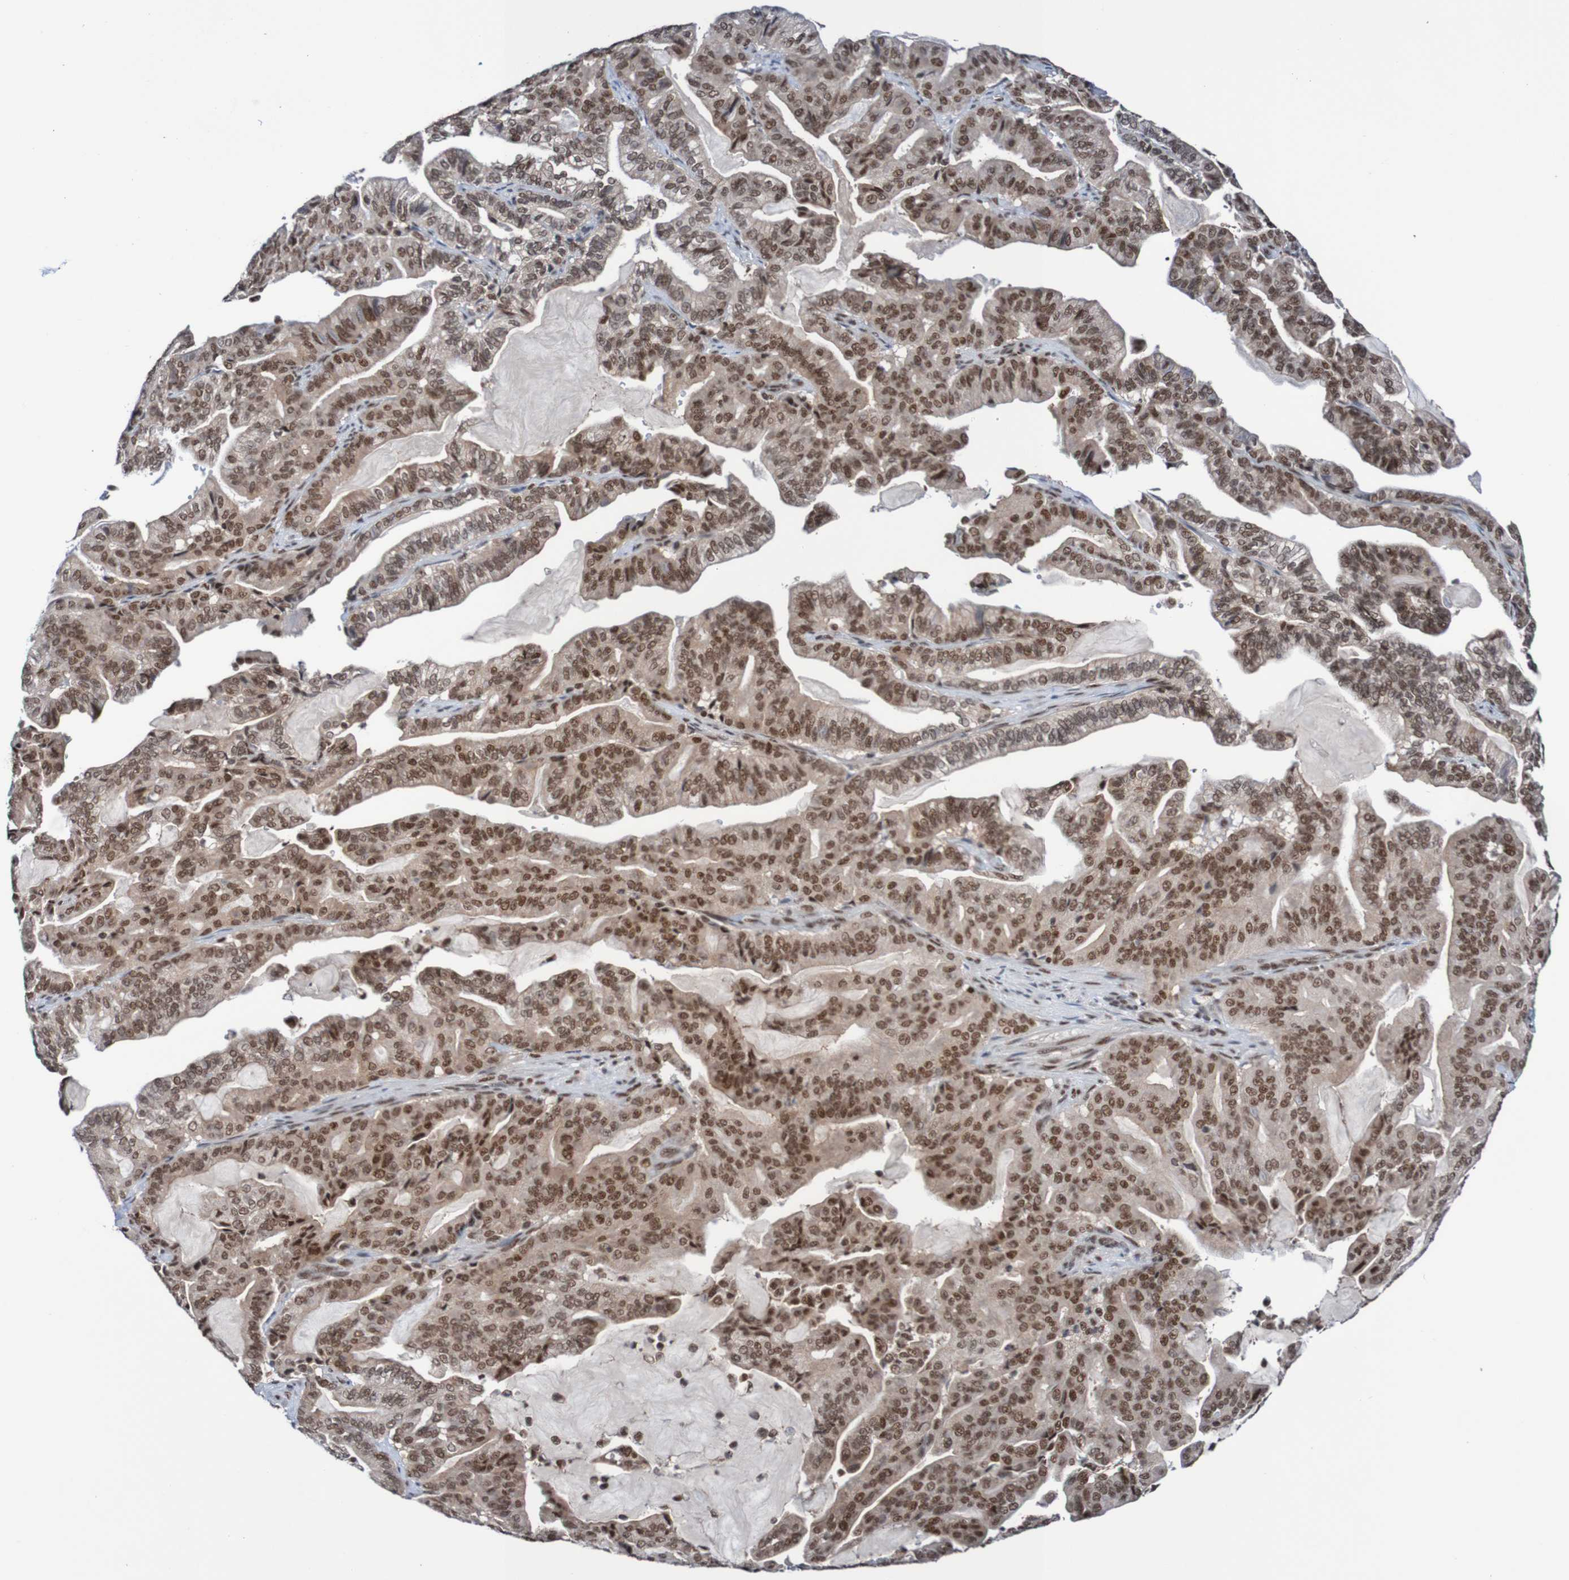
{"staining": {"intensity": "moderate", "quantity": ">75%", "location": "cytoplasmic/membranous,nuclear"}, "tissue": "pancreatic cancer", "cell_type": "Tumor cells", "image_type": "cancer", "snomed": [{"axis": "morphology", "description": "Adenocarcinoma, NOS"}, {"axis": "topography", "description": "Pancreas"}], "caption": "Immunohistochemistry of pancreatic adenocarcinoma displays medium levels of moderate cytoplasmic/membranous and nuclear expression in about >75% of tumor cells.", "gene": "CDC5L", "patient": {"sex": "male", "age": 63}}